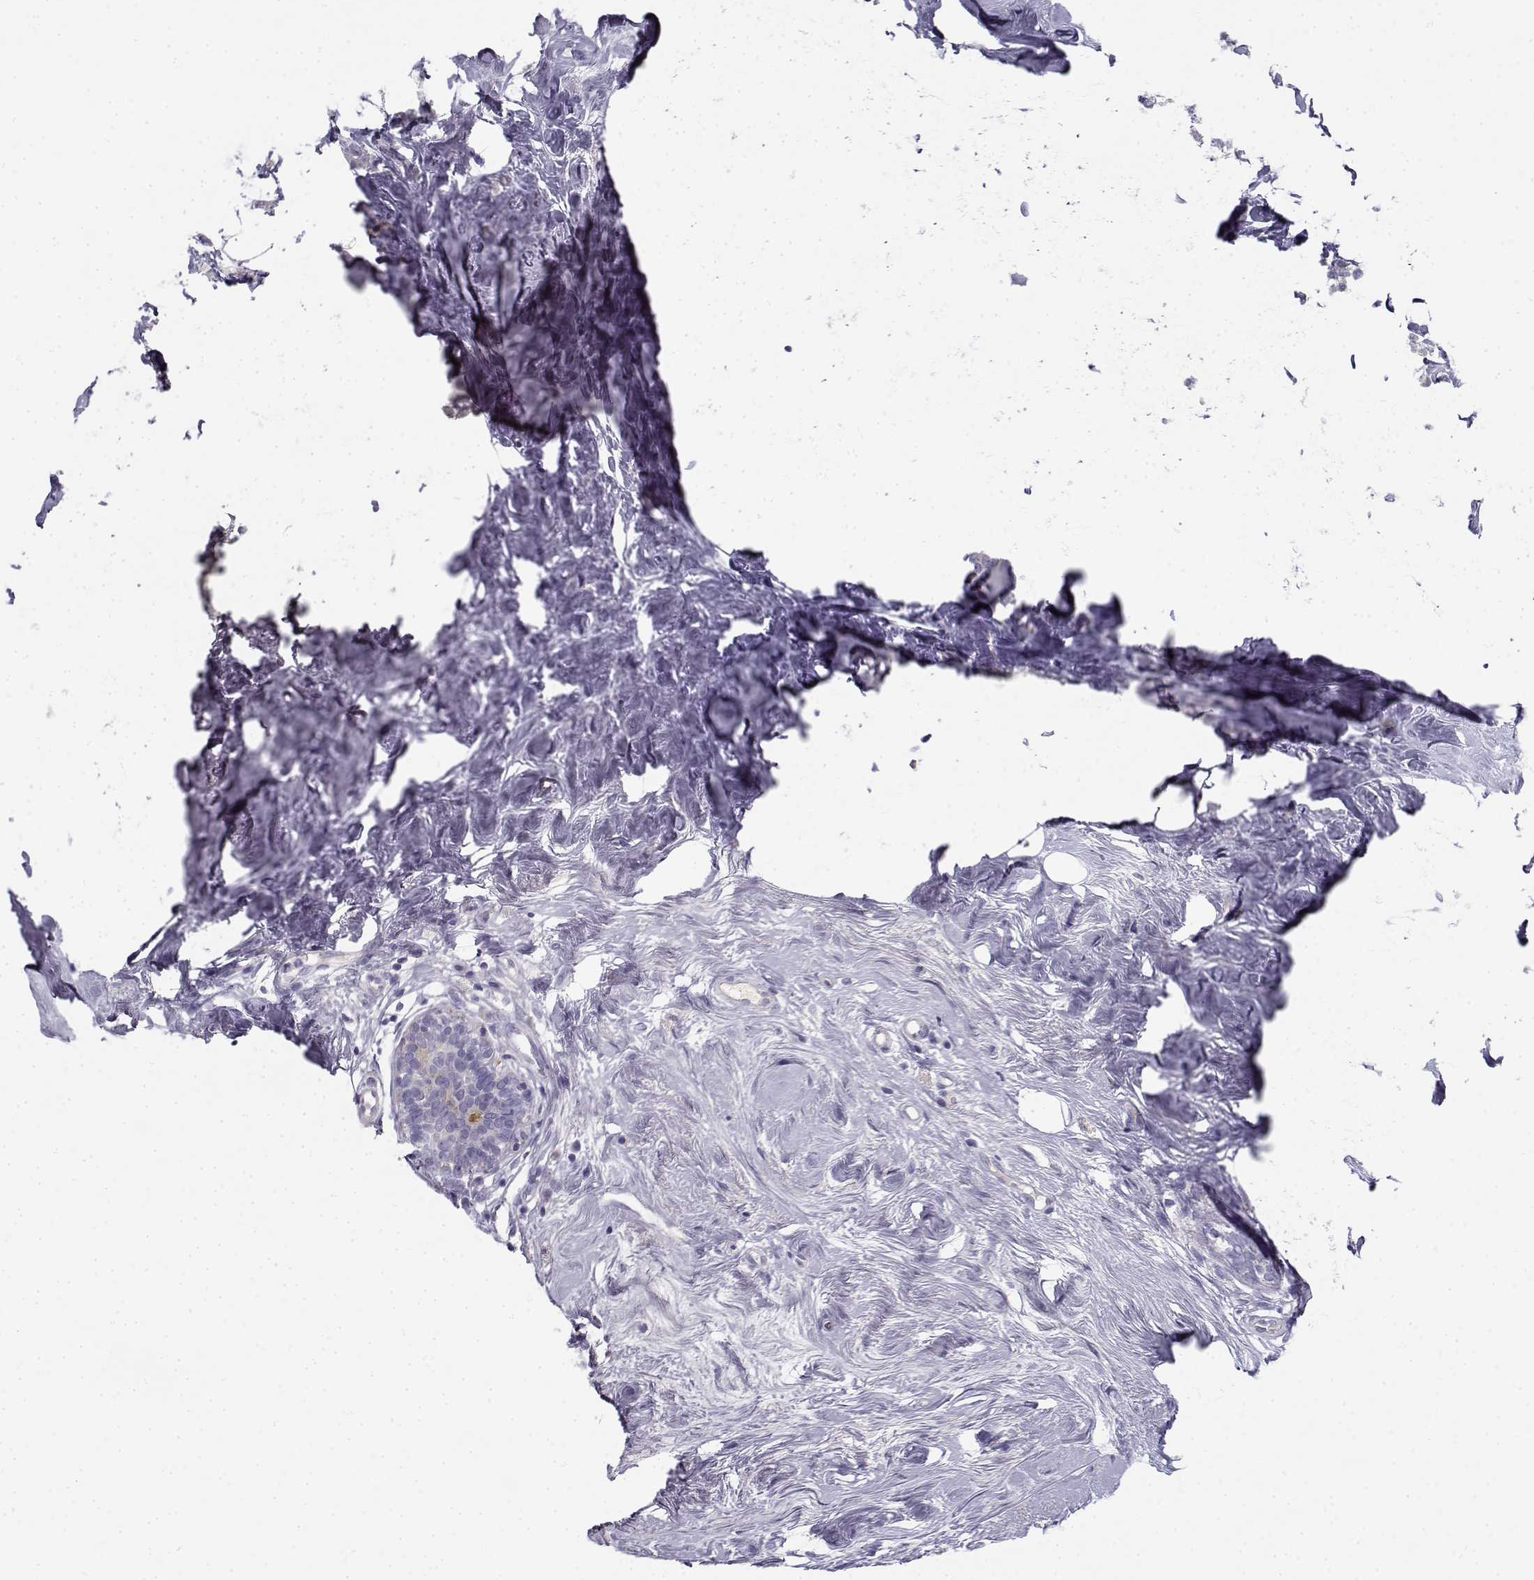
{"staining": {"intensity": "negative", "quantity": "none", "location": "none"}, "tissue": "breast cancer", "cell_type": "Tumor cells", "image_type": "cancer", "snomed": [{"axis": "morphology", "description": "Lobular carcinoma"}, {"axis": "topography", "description": "Breast"}], "caption": "A histopathology image of human breast cancer is negative for staining in tumor cells. (DAB (3,3'-diaminobenzidine) immunohistochemistry, high magnification).", "gene": "CREB3L3", "patient": {"sex": "female", "age": 49}}